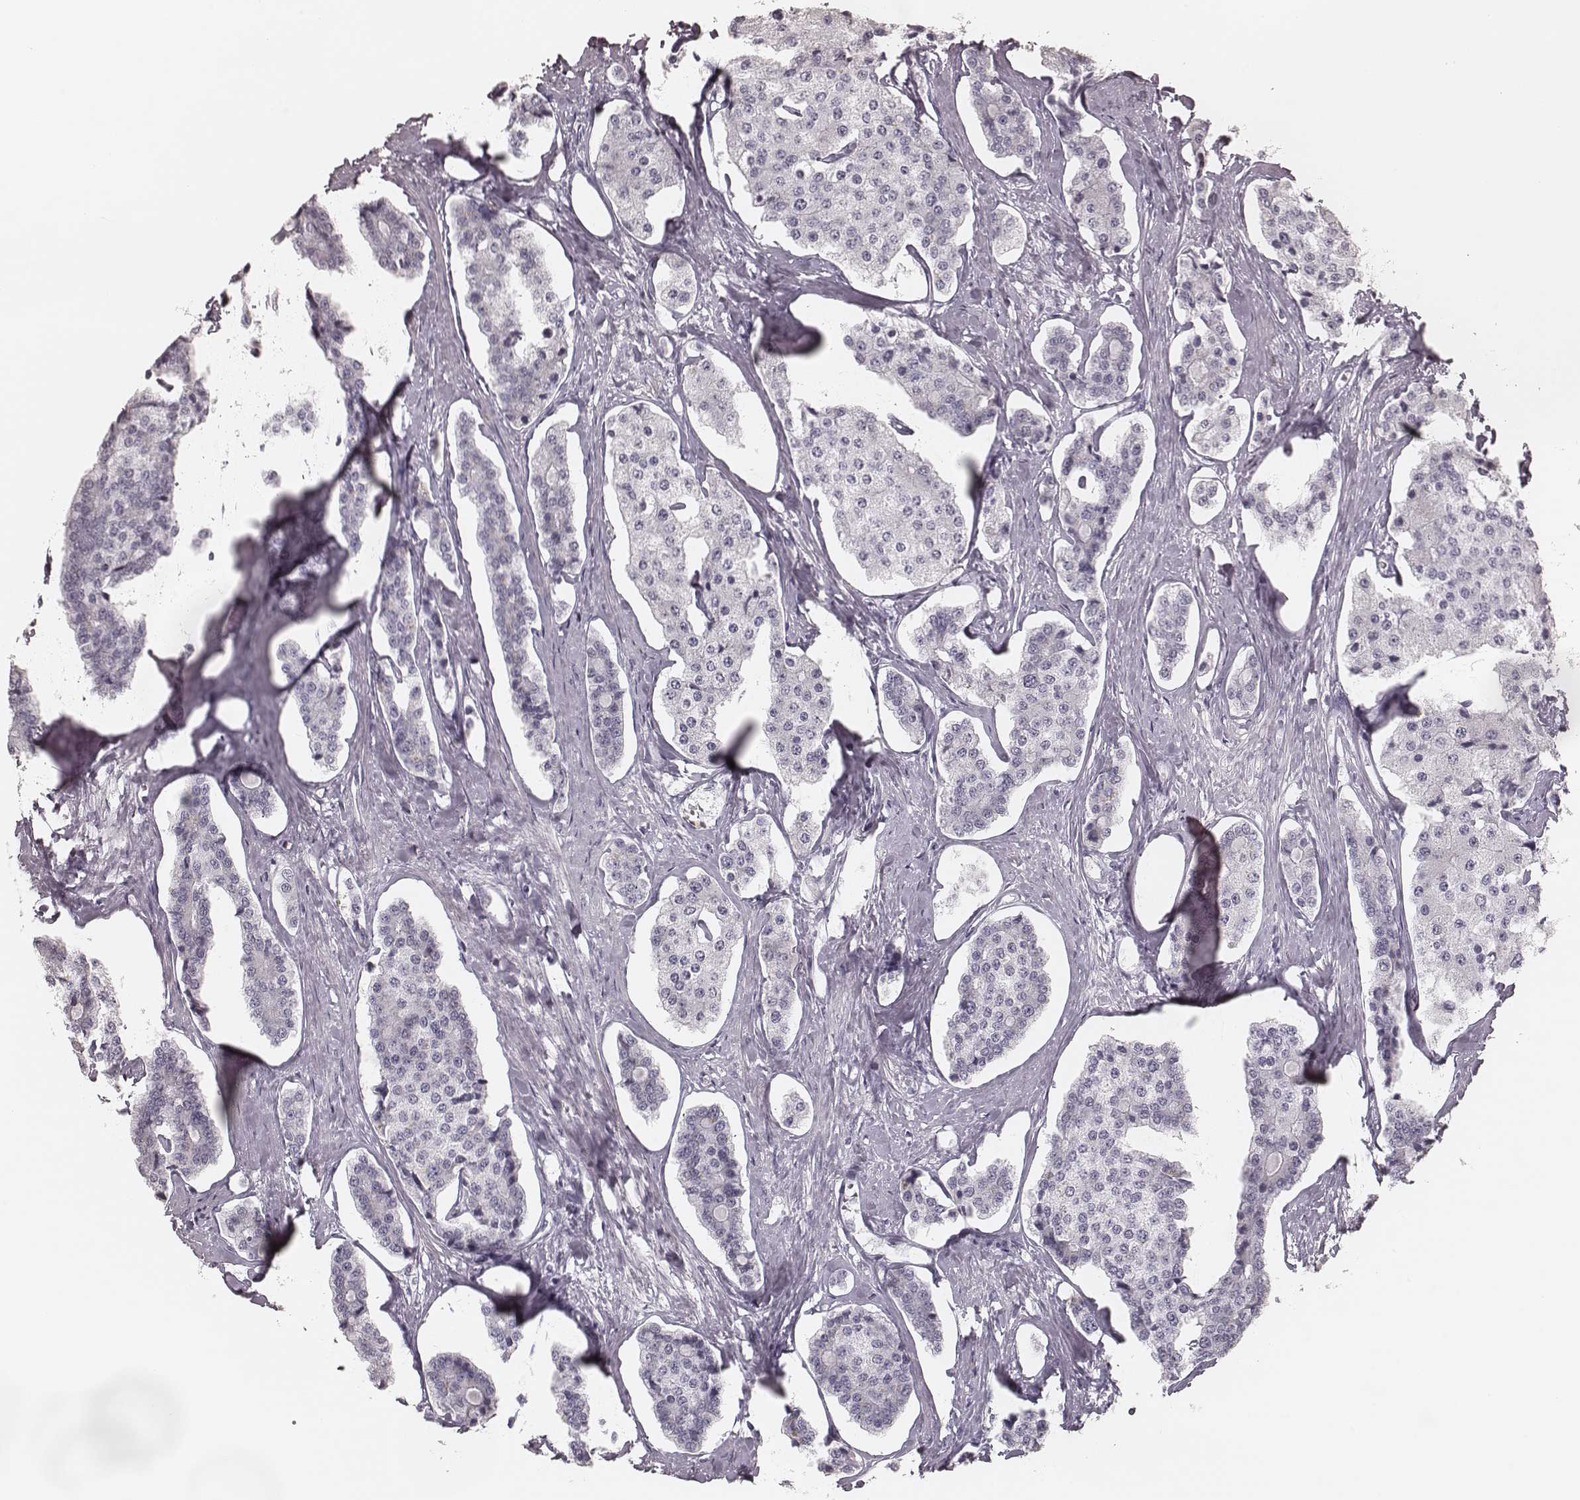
{"staining": {"intensity": "negative", "quantity": "none", "location": "none"}, "tissue": "carcinoid", "cell_type": "Tumor cells", "image_type": "cancer", "snomed": [{"axis": "morphology", "description": "Carcinoid, malignant, NOS"}, {"axis": "topography", "description": "Small intestine"}], "caption": "The immunohistochemistry image has no significant positivity in tumor cells of malignant carcinoid tissue.", "gene": "ELANE", "patient": {"sex": "female", "age": 65}}